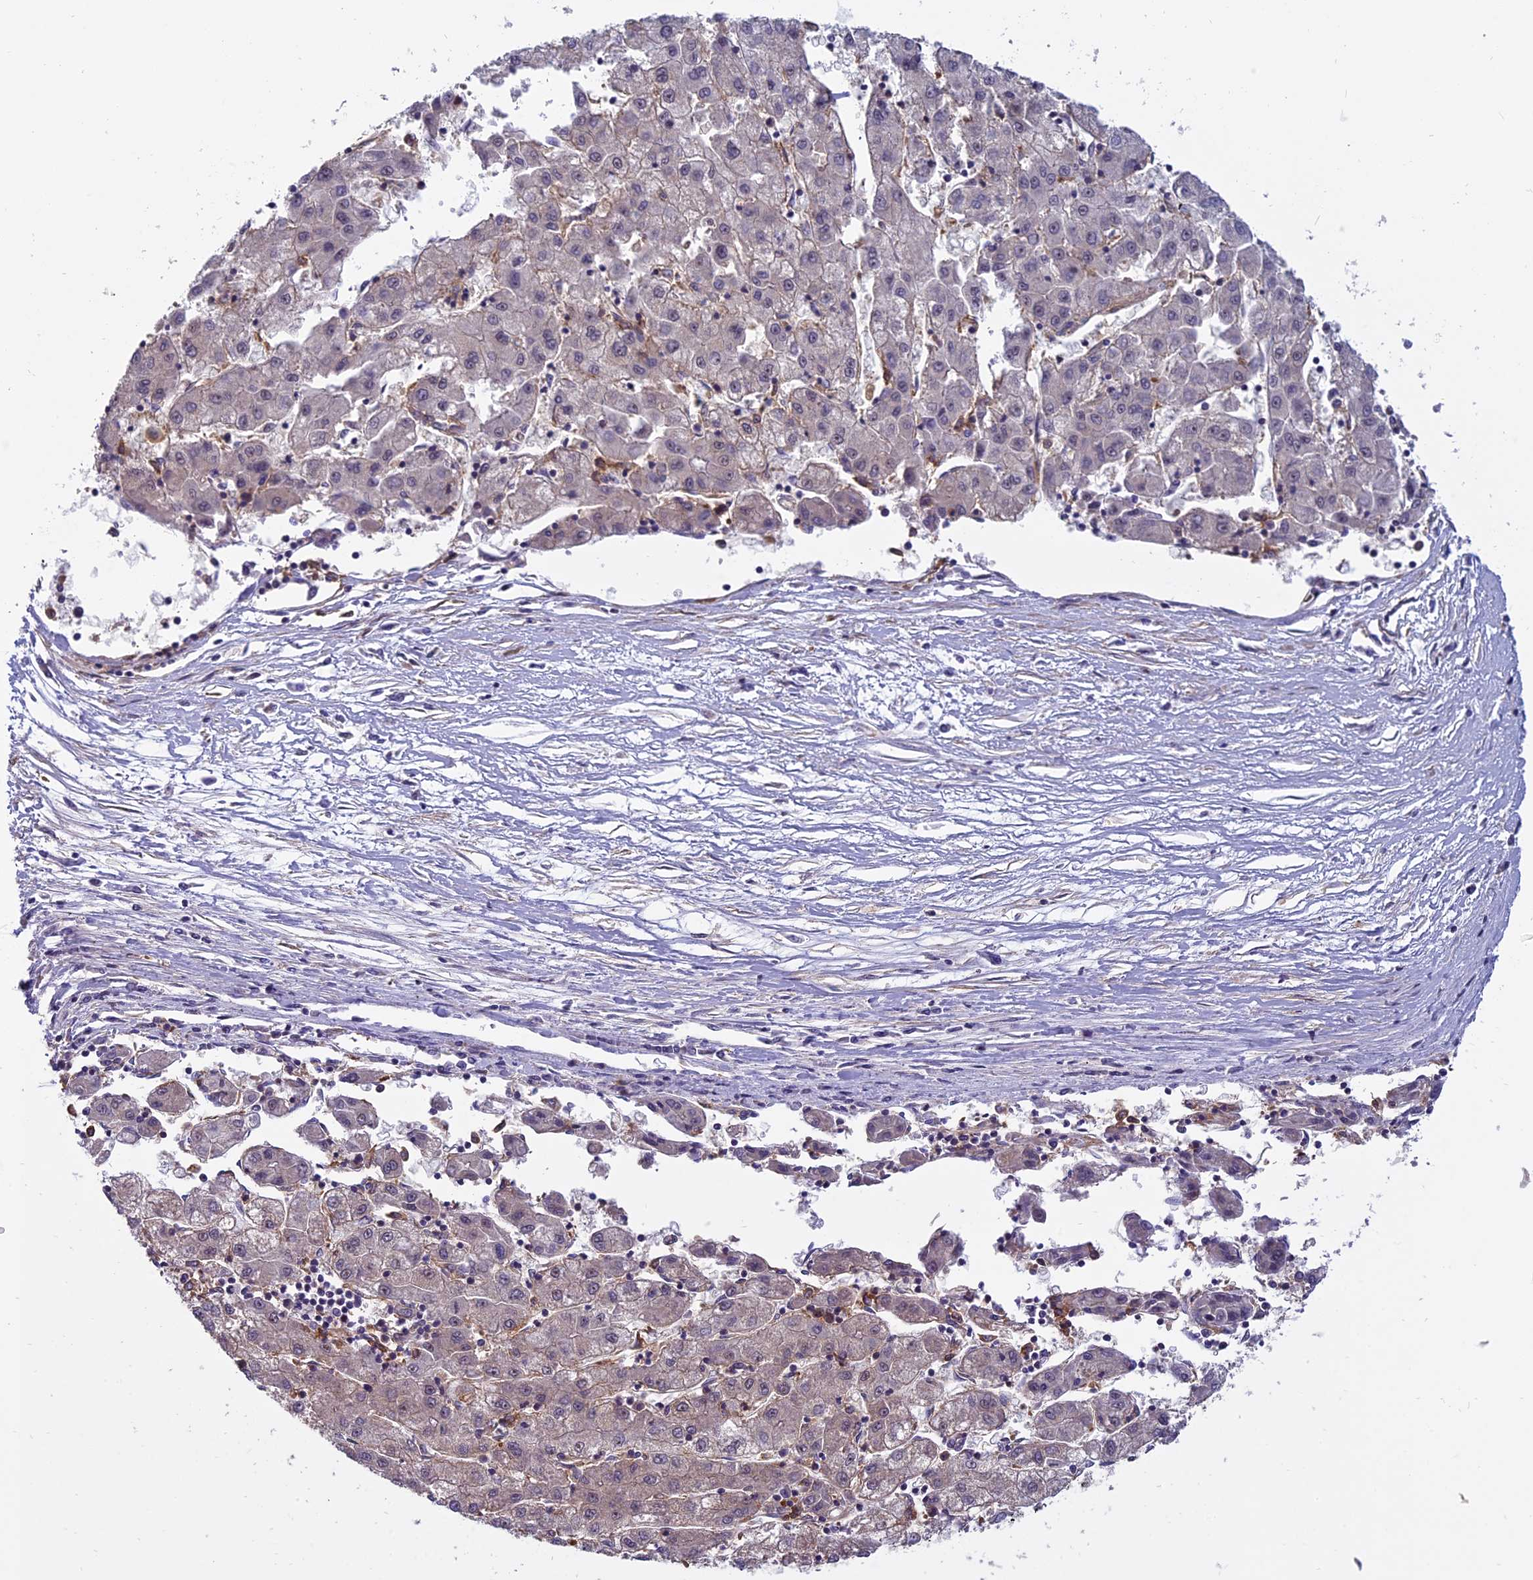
{"staining": {"intensity": "negative", "quantity": "none", "location": "none"}, "tissue": "liver cancer", "cell_type": "Tumor cells", "image_type": "cancer", "snomed": [{"axis": "morphology", "description": "Carcinoma, Hepatocellular, NOS"}, {"axis": "topography", "description": "Liver"}], "caption": "Immunohistochemistry histopathology image of liver cancer stained for a protein (brown), which displays no staining in tumor cells.", "gene": "EHBP1L1", "patient": {"sex": "male", "age": 72}}